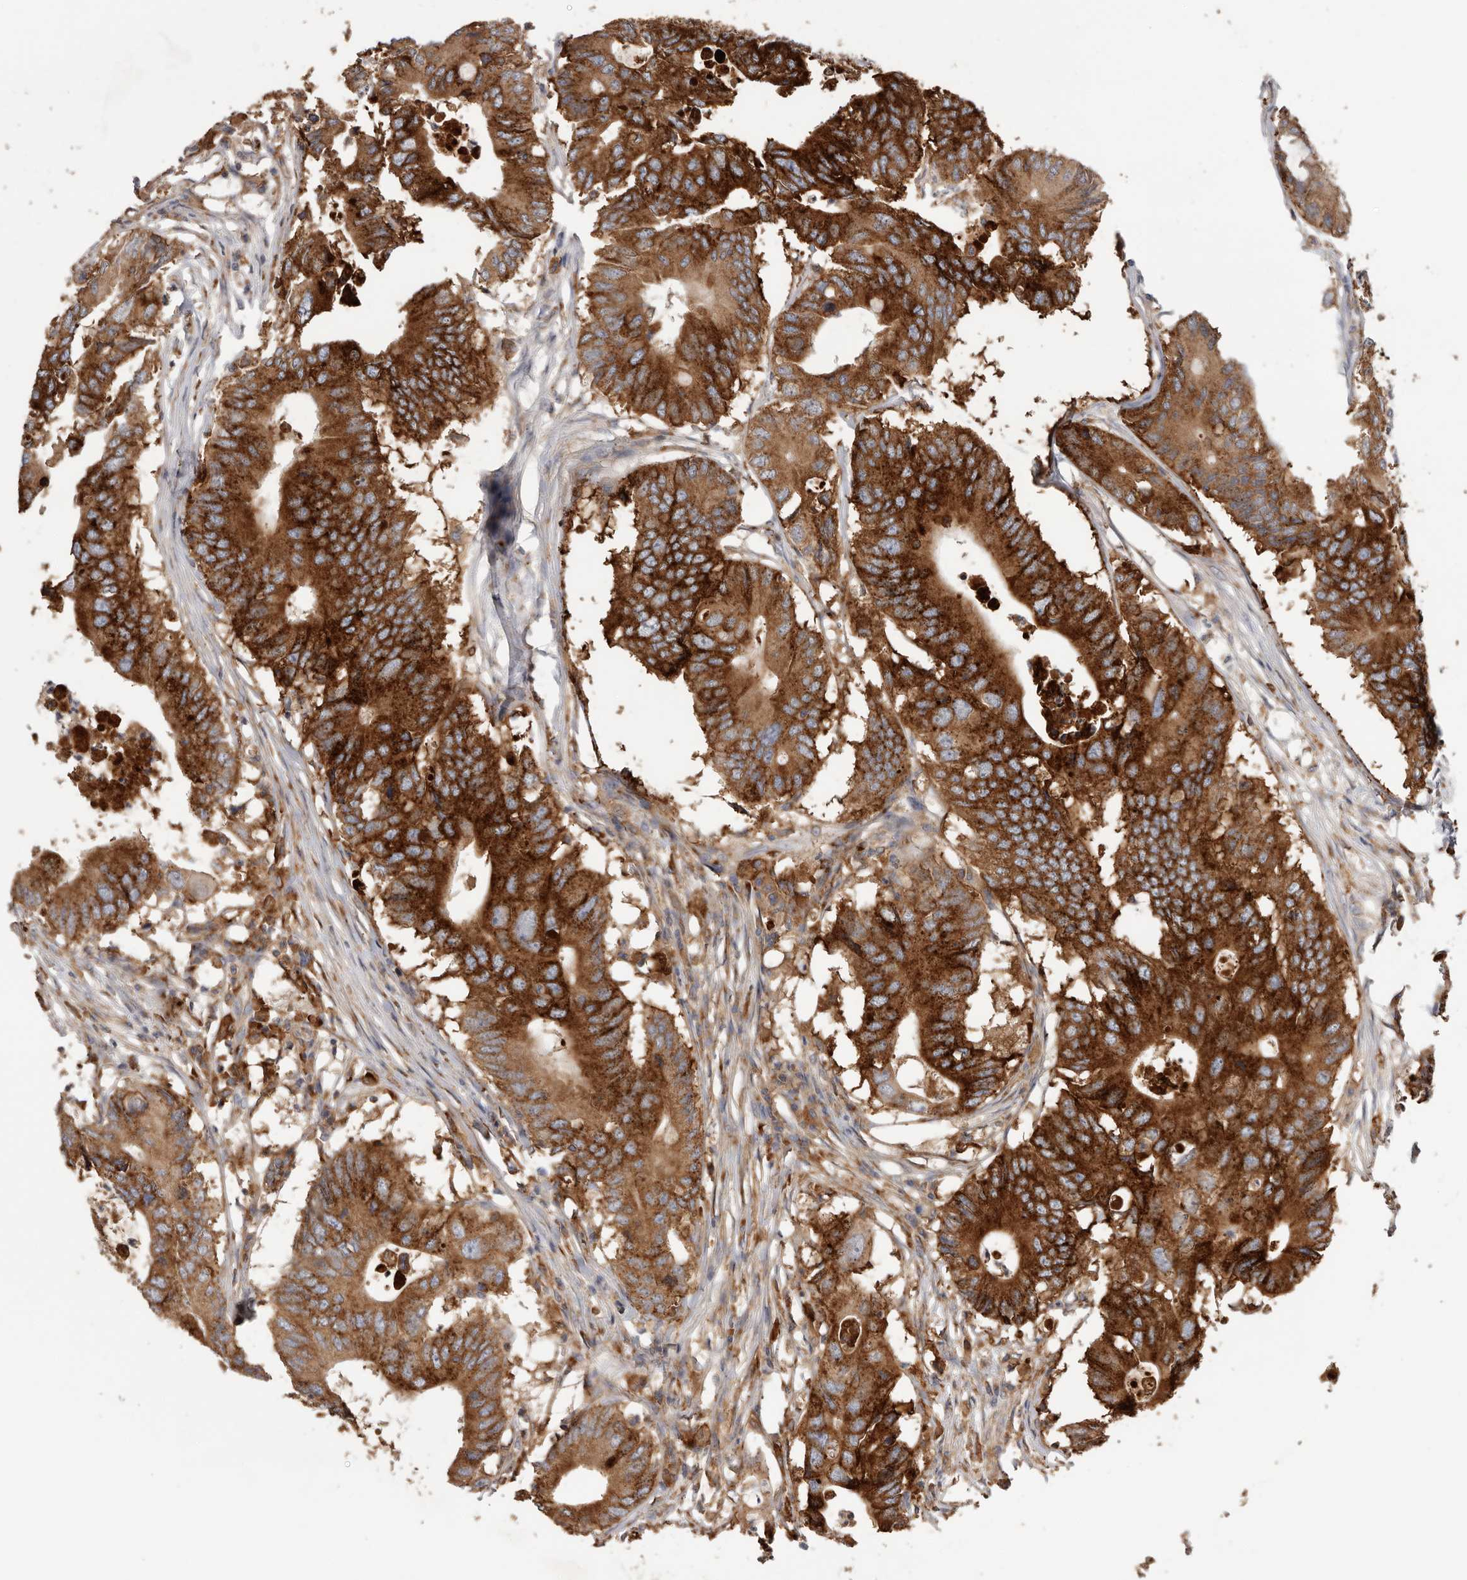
{"staining": {"intensity": "strong", "quantity": ">75%", "location": "cytoplasmic/membranous"}, "tissue": "colorectal cancer", "cell_type": "Tumor cells", "image_type": "cancer", "snomed": [{"axis": "morphology", "description": "Adenocarcinoma, NOS"}, {"axis": "topography", "description": "Colon"}], "caption": "Immunohistochemistry micrograph of neoplastic tissue: human colorectal cancer (adenocarcinoma) stained using immunohistochemistry reveals high levels of strong protein expression localized specifically in the cytoplasmic/membranous of tumor cells, appearing as a cytoplasmic/membranous brown color.", "gene": "TFRC", "patient": {"sex": "male", "age": 71}}